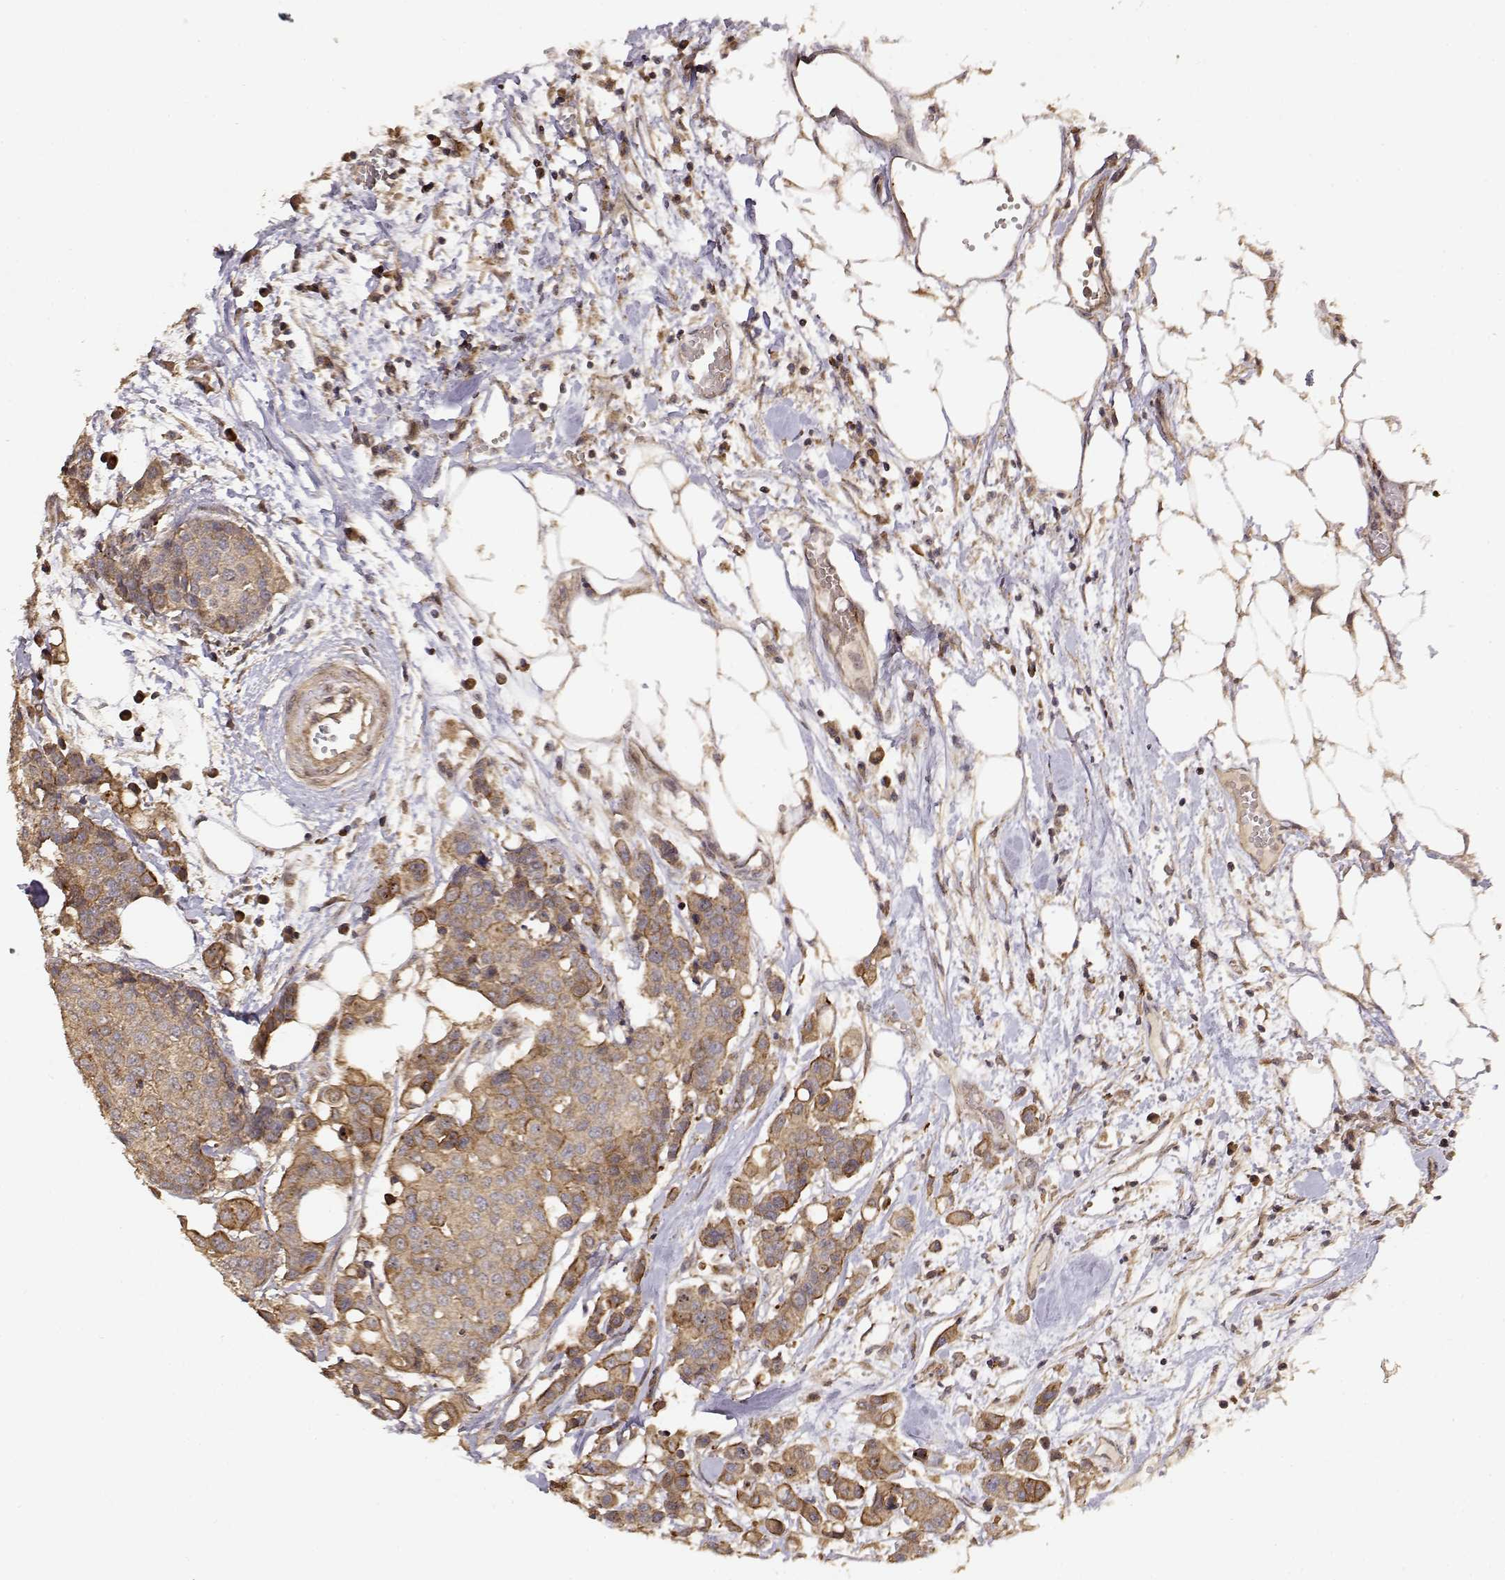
{"staining": {"intensity": "weak", "quantity": ">75%", "location": "cytoplasmic/membranous"}, "tissue": "carcinoid", "cell_type": "Tumor cells", "image_type": "cancer", "snomed": [{"axis": "morphology", "description": "Carcinoid, malignant, NOS"}, {"axis": "topography", "description": "Colon"}], "caption": "The micrograph shows staining of carcinoid, revealing weak cytoplasmic/membranous protein staining (brown color) within tumor cells.", "gene": "PICK1", "patient": {"sex": "male", "age": 81}}